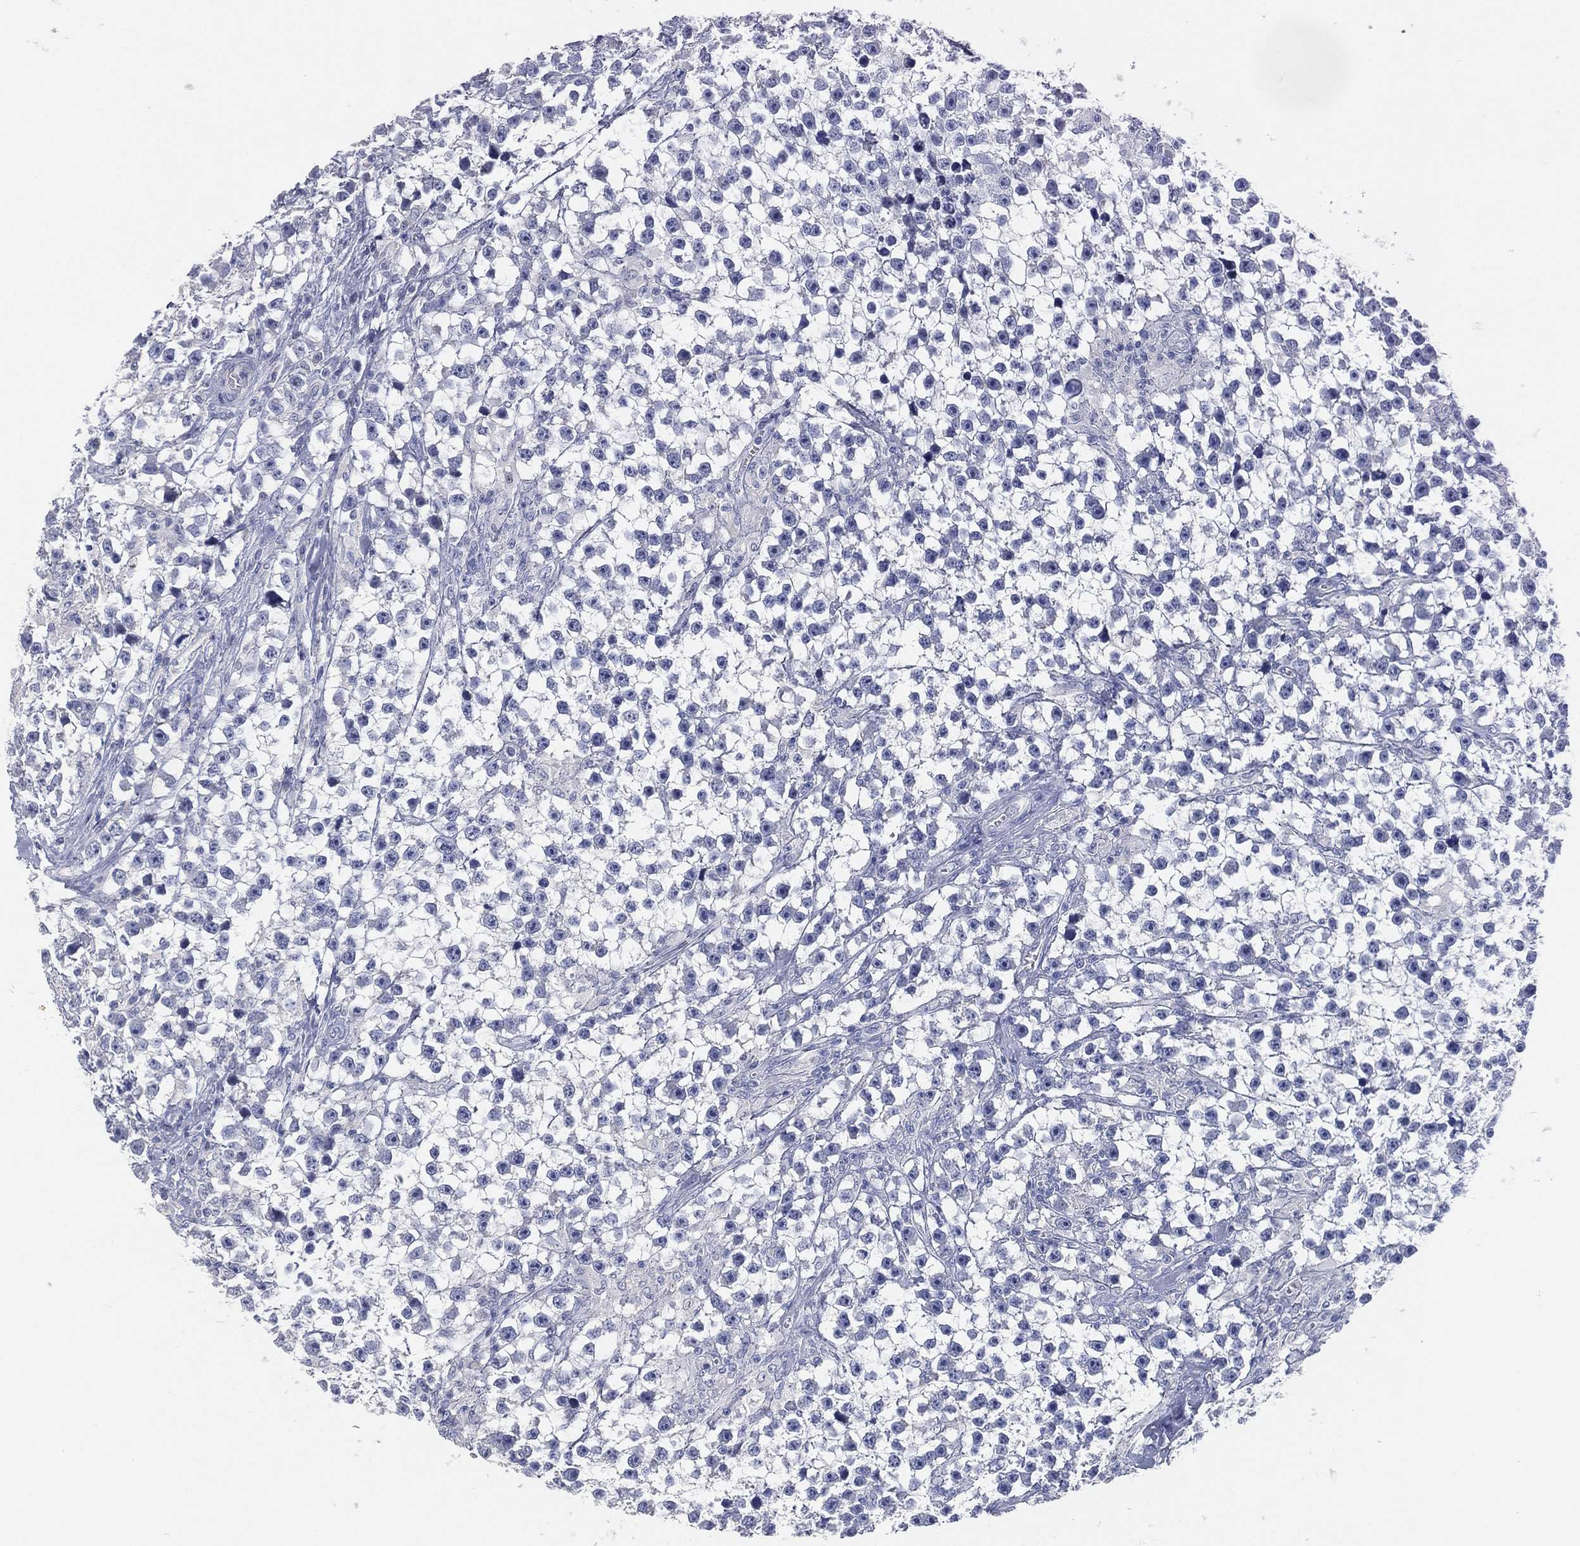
{"staining": {"intensity": "negative", "quantity": "none", "location": "none"}, "tissue": "testis cancer", "cell_type": "Tumor cells", "image_type": "cancer", "snomed": [{"axis": "morphology", "description": "Seminoma, NOS"}, {"axis": "topography", "description": "Testis"}], "caption": "This is an immunohistochemistry histopathology image of testis cancer (seminoma). There is no staining in tumor cells.", "gene": "FAM187B", "patient": {"sex": "male", "age": 59}}